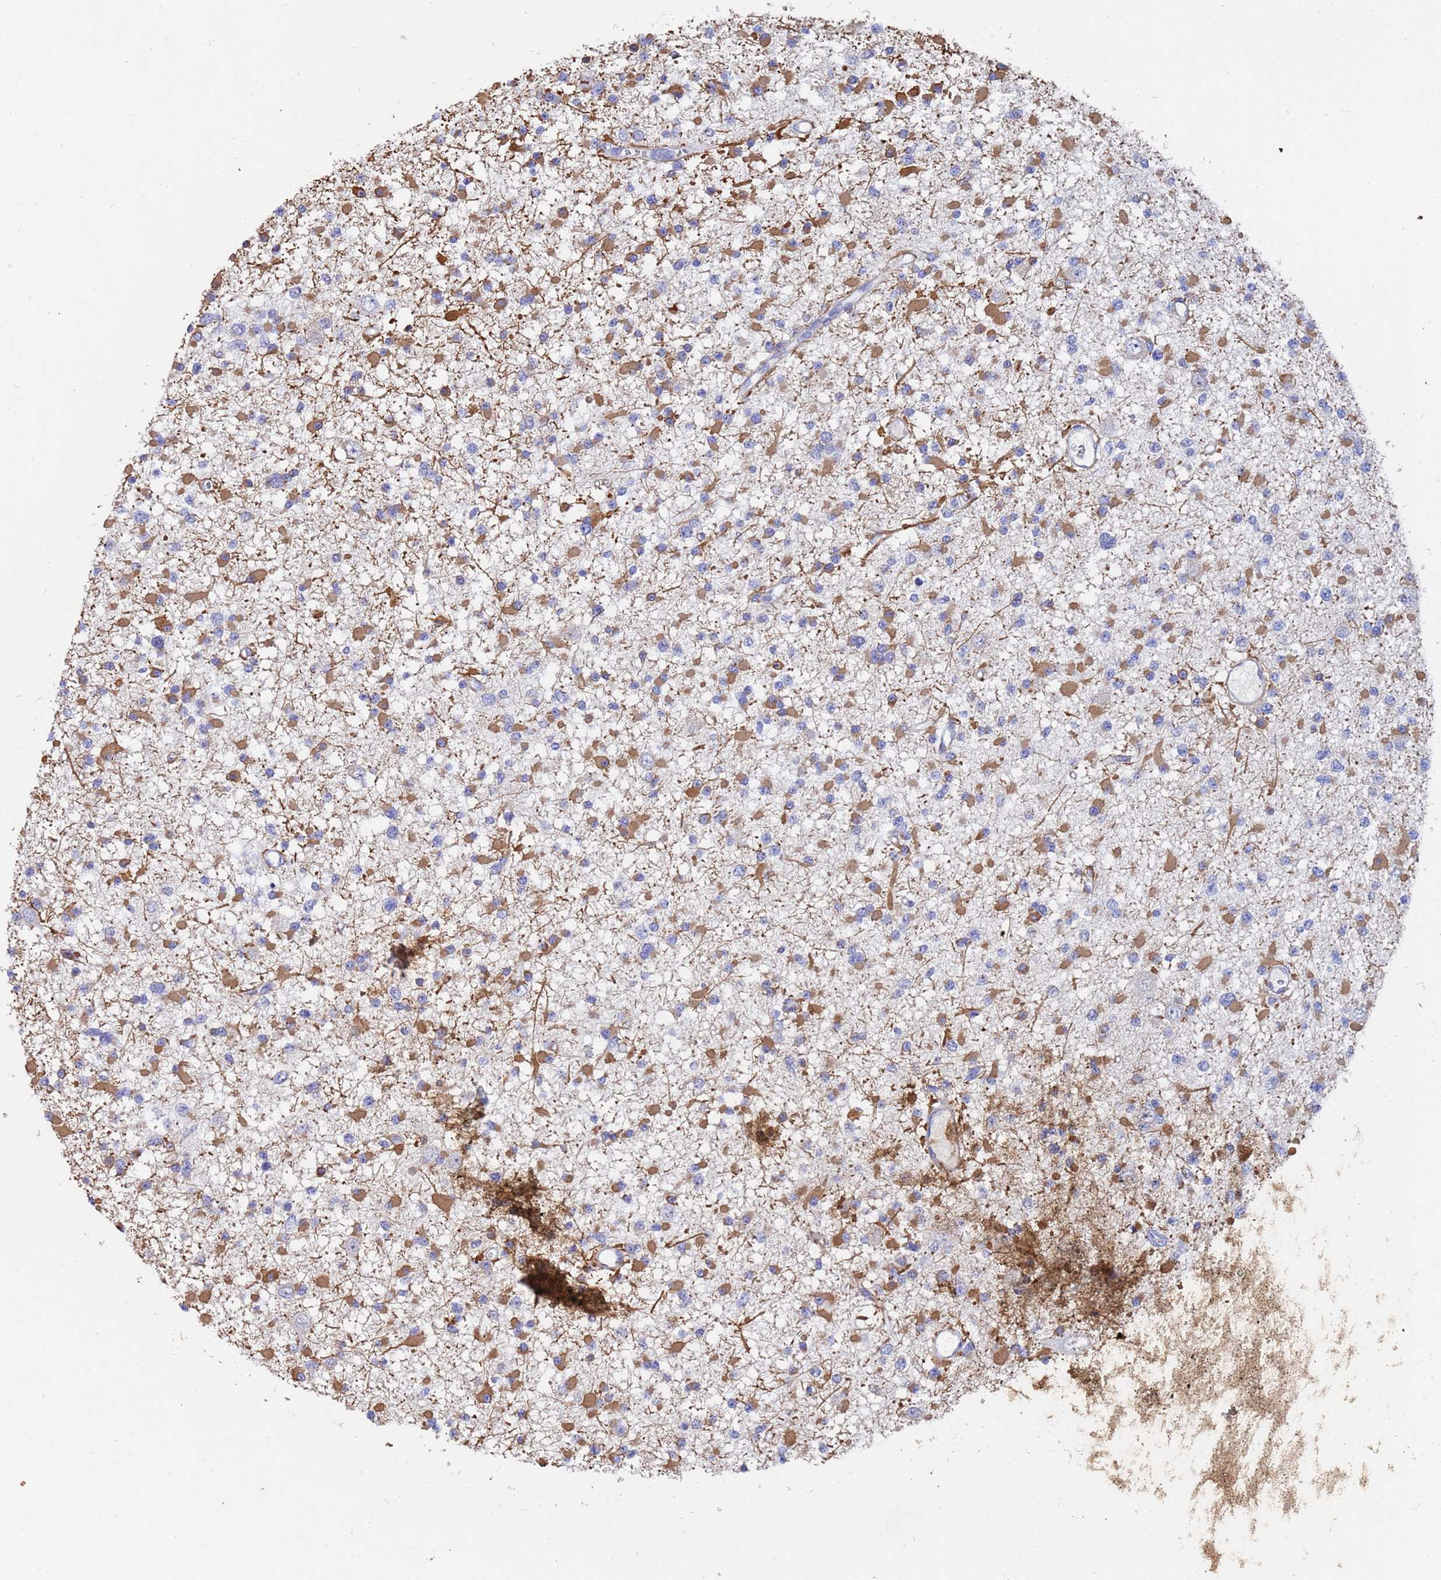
{"staining": {"intensity": "negative", "quantity": "none", "location": "none"}, "tissue": "glioma", "cell_type": "Tumor cells", "image_type": "cancer", "snomed": [{"axis": "morphology", "description": "Glioma, malignant, Low grade"}, {"axis": "topography", "description": "Brain"}], "caption": "Malignant glioma (low-grade) was stained to show a protein in brown. There is no significant expression in tumor cells.", "gene": "IHO1", "patient": {"sex": "female", "age": 22}}